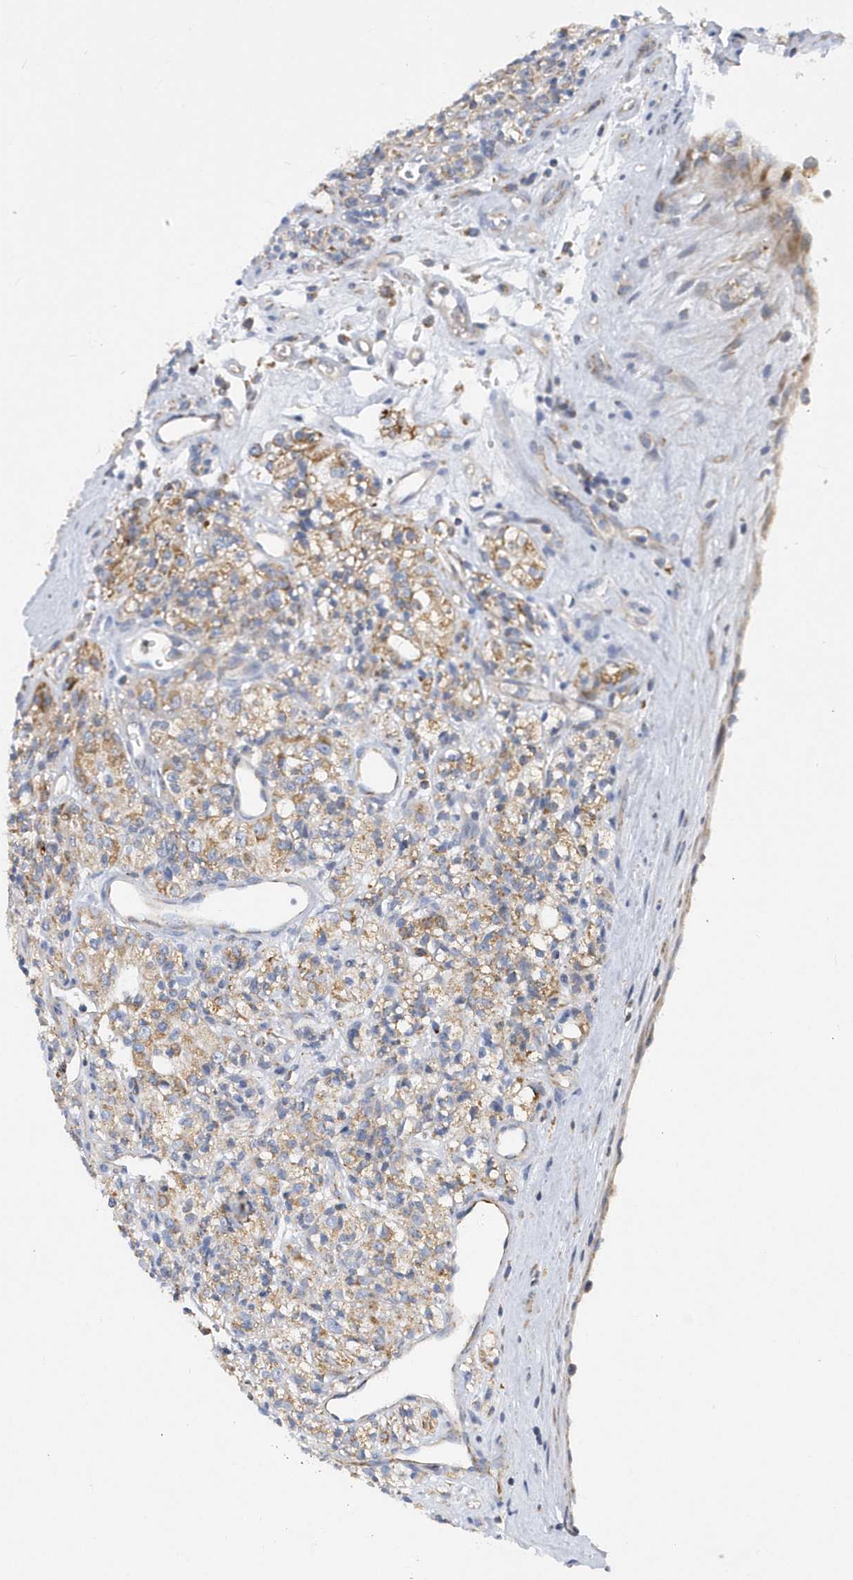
{"staining": {"intensity": "moderate", "quantity": "25%-75%", "location": "cytoplasmic/membranous"}, "tissue": "renal cancer", "cell_type": "Tumor cells", "image_type": "cancer", "snomed": [{"axis": "morphology", "description": "Adenocarcinoma, NOS"}, {"axis": "topography", "description": "Kidney"}], "caption": "Immunohistochemistry (DAB (3,3'-diaminobenzidine)) staining of renal adenocarcinoma displays moderate cytoplasmic/membranous protein expression in approximately 25%-75% of tumor cells. (DAB (3,3'-diaminobenzidine) IHC, brown staining for protein, blue staining for nuclei).", "gene": "VWA5B2", "patient": {"sex": "male", "age": 77}}